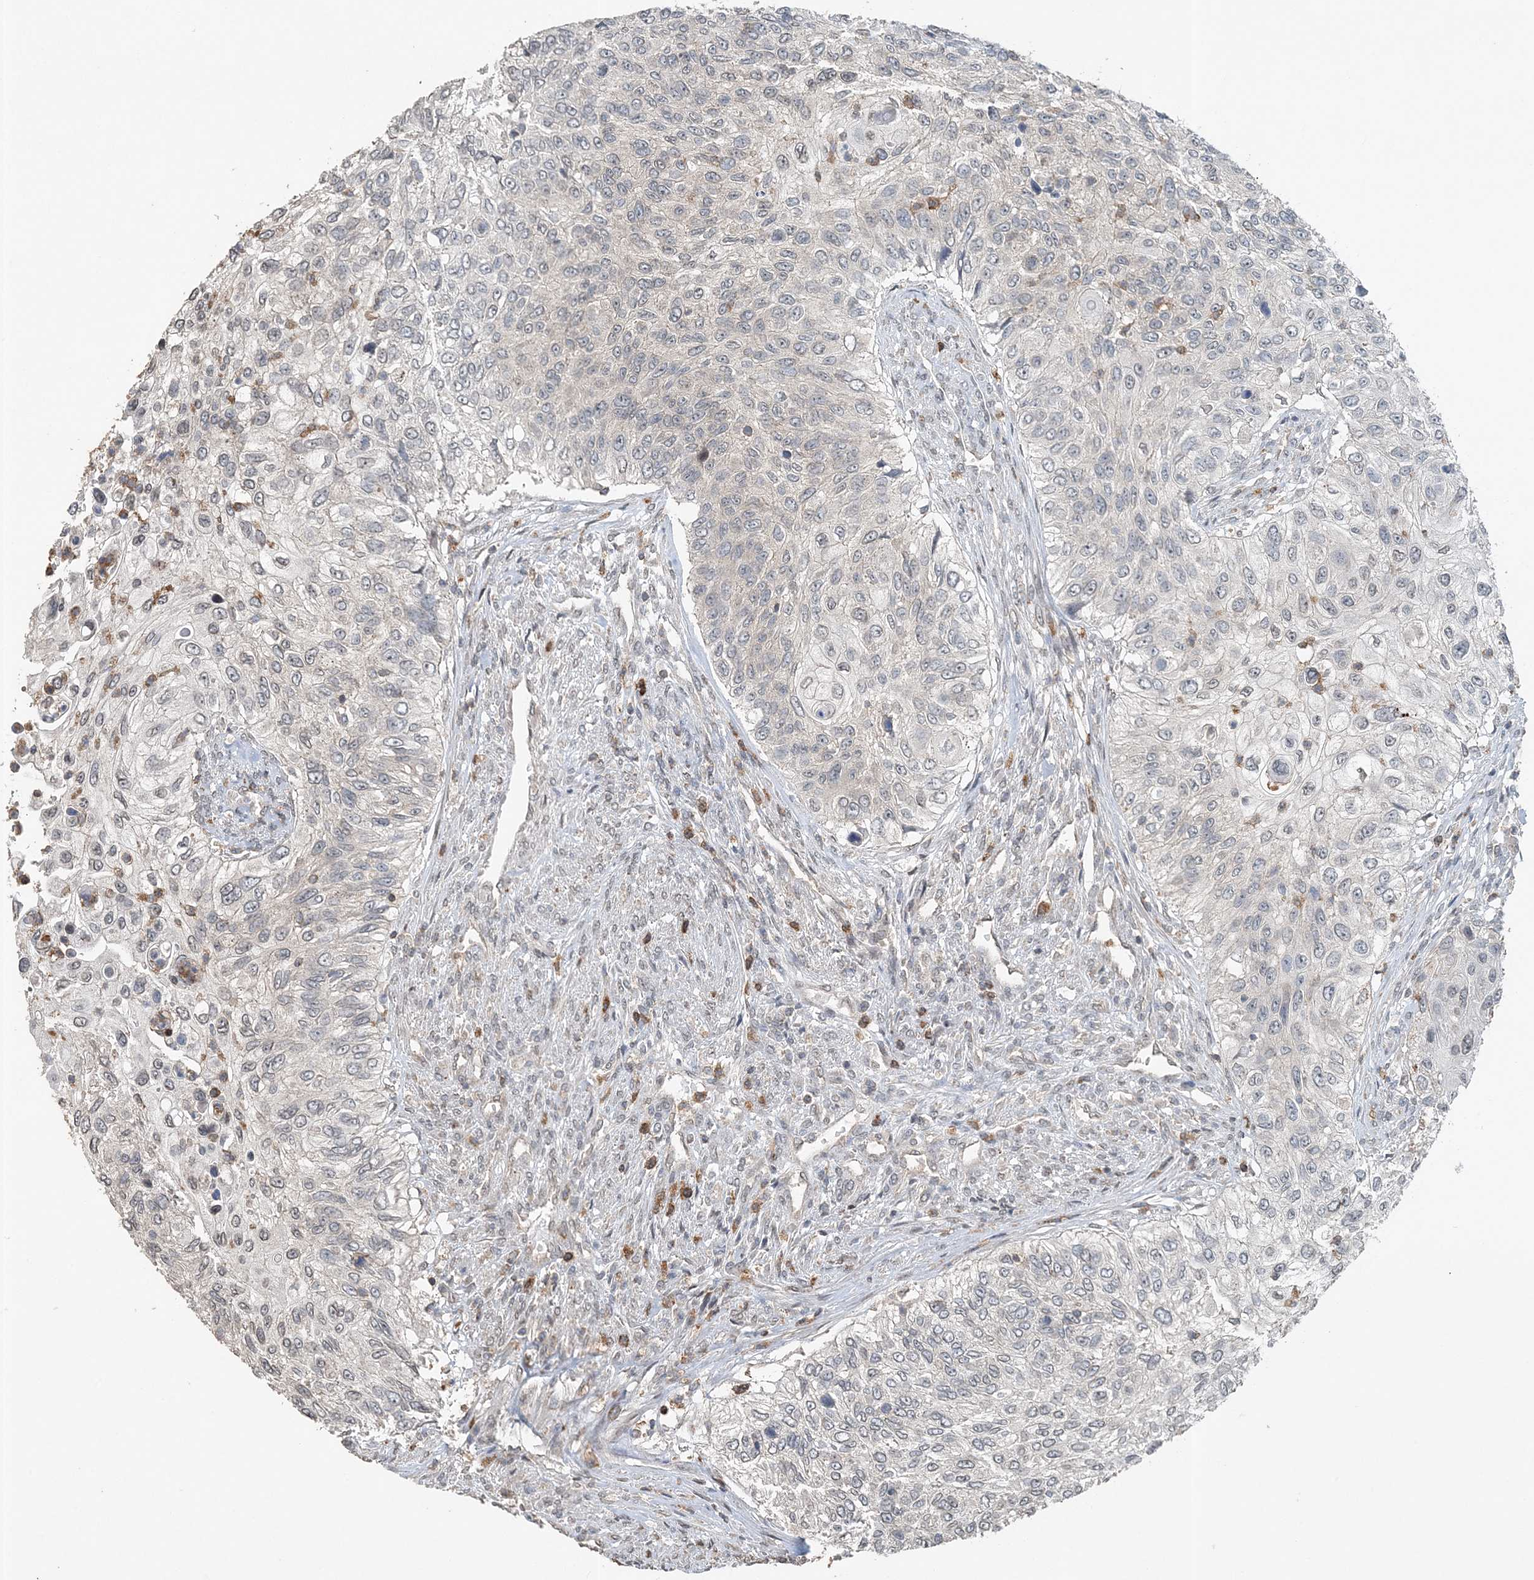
{"staining": {"intensity": "negative", "quantity": "none", "location": "none"}, "tissue": "urothelial cancer", "cell_type": "Tumor cells", "image_type": "cancer", "snomed": [{"axis": "morphology", "description": "Urothelial carcinoma, High grade"}, {"axis": "topography", "description": "Urinary bladder"}], "caption": "The micrograph shows no staining of tumor cells in urothelial cancer.", "gene": "FAM110A", "patient": {"sex": "female", "age": 60}}